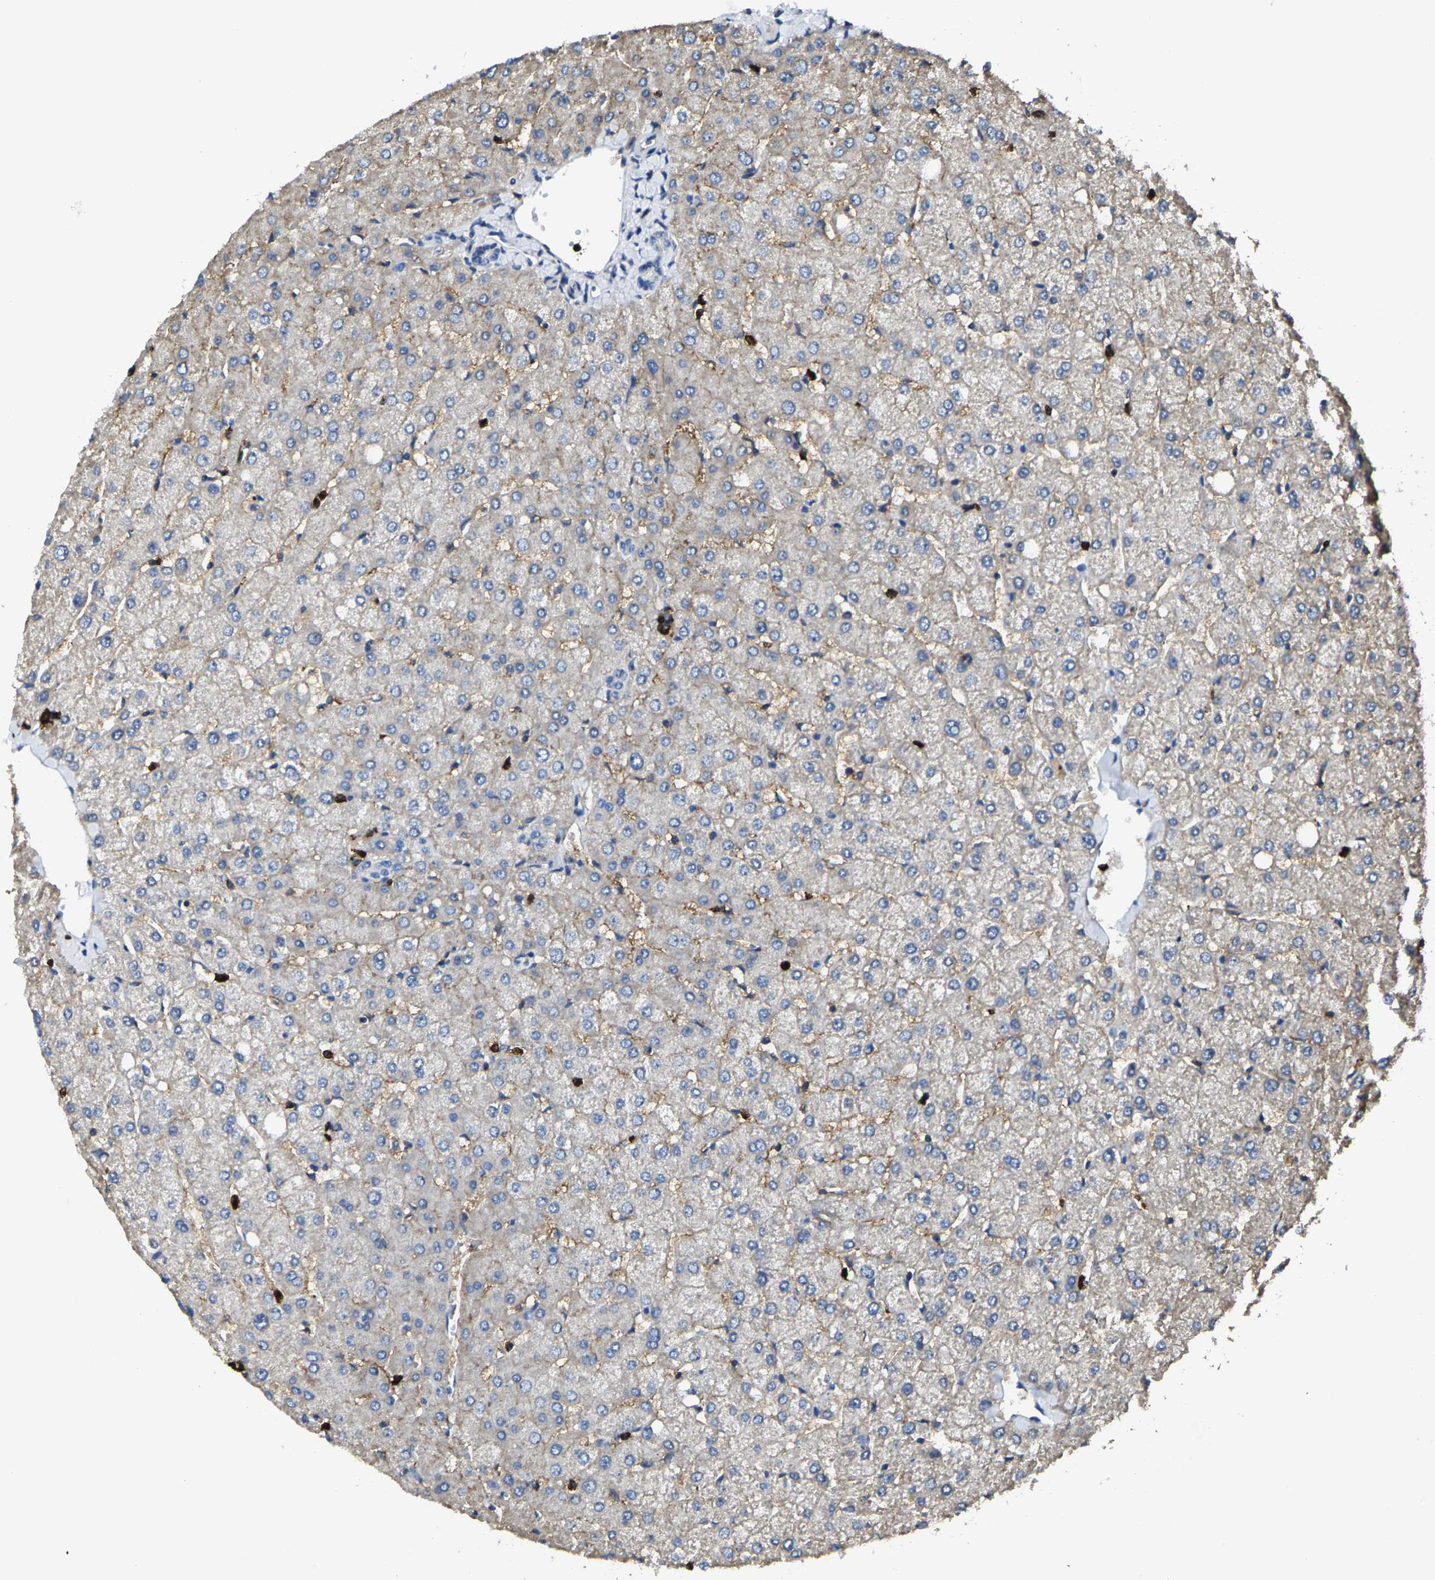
{"staining": {"intensity": "negative", "quantity": "none", "location": "none"}, "tissue": "liver", "cell_type": "Cholangiocytes", "image_type": "normal", "snomed": [{"axis": "morphology", "description": "Normal tissue, NOS"}, {"axis": "topography", "description": "Liver"}], "caption": "The histopathology image exhibits no significant positivity in cholangiocytes of liver.", "gene": "TRAF6", "patient": {"sex": "female", "age": 54}}